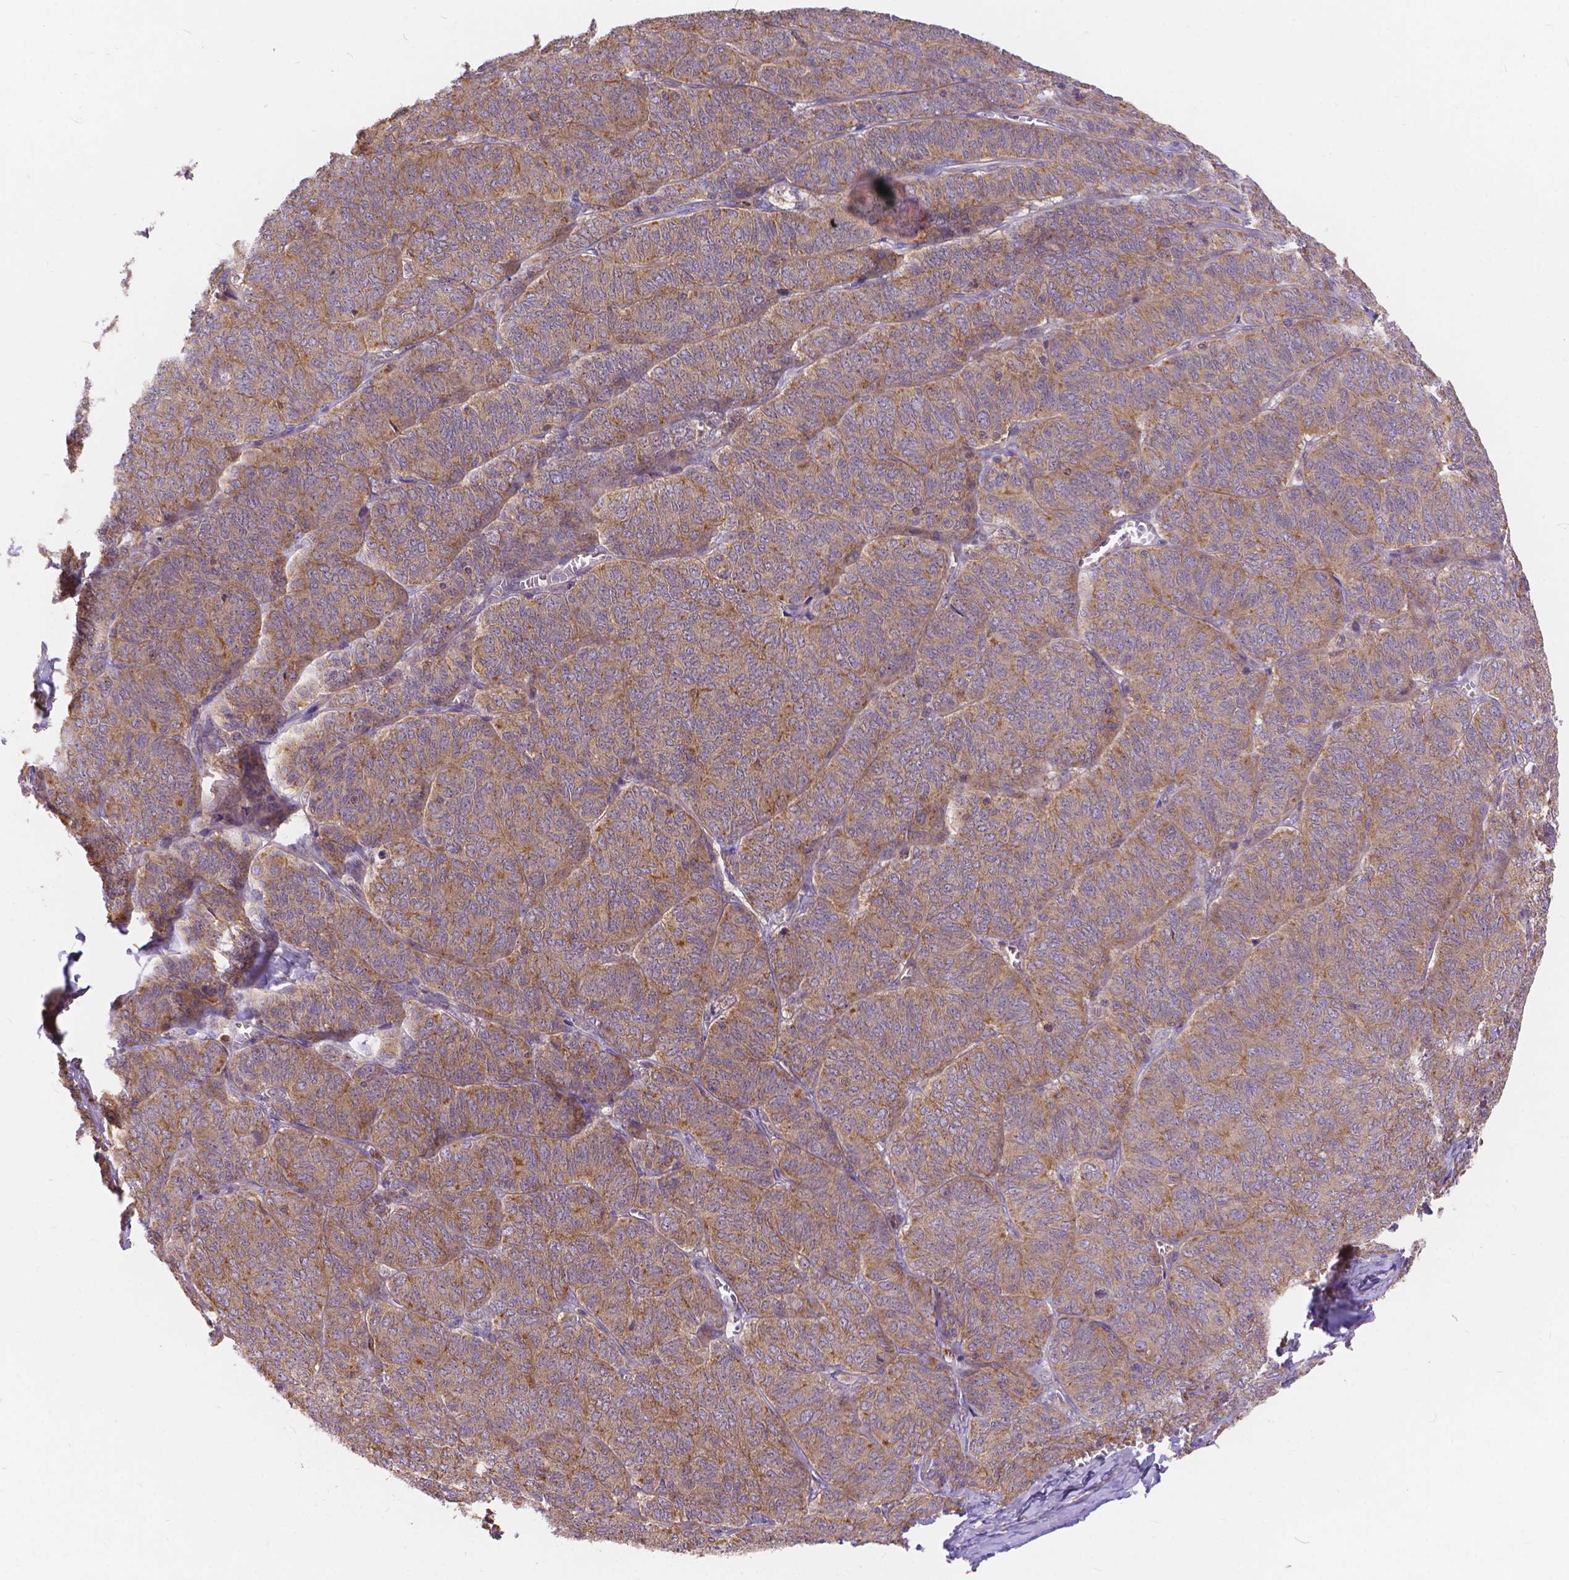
{"staining": {"intensity": "weak", "quantity": ">75%", "location": "cytoplasmic/membranous"}, "tissue": "ovarian cancer", "cell_type": "Tumor cells", "image_type": "cancer", "snomed": [{"axis": "morphology", "description": "Carcinoma, endometroid"}, {"axis": "topography", "description": "Ovary"}], "caption": "Brown immunohistochemical staining in endometroid carcinoma (ovarian) displays weak cytoplasmic/membranous staining in approximately >75% of tumor cells. The protein of interest is shown in brown color, while the nuclei are stained blue.", "gene": "ARAP1", "patient": {"sex": "female", "age": 80}}